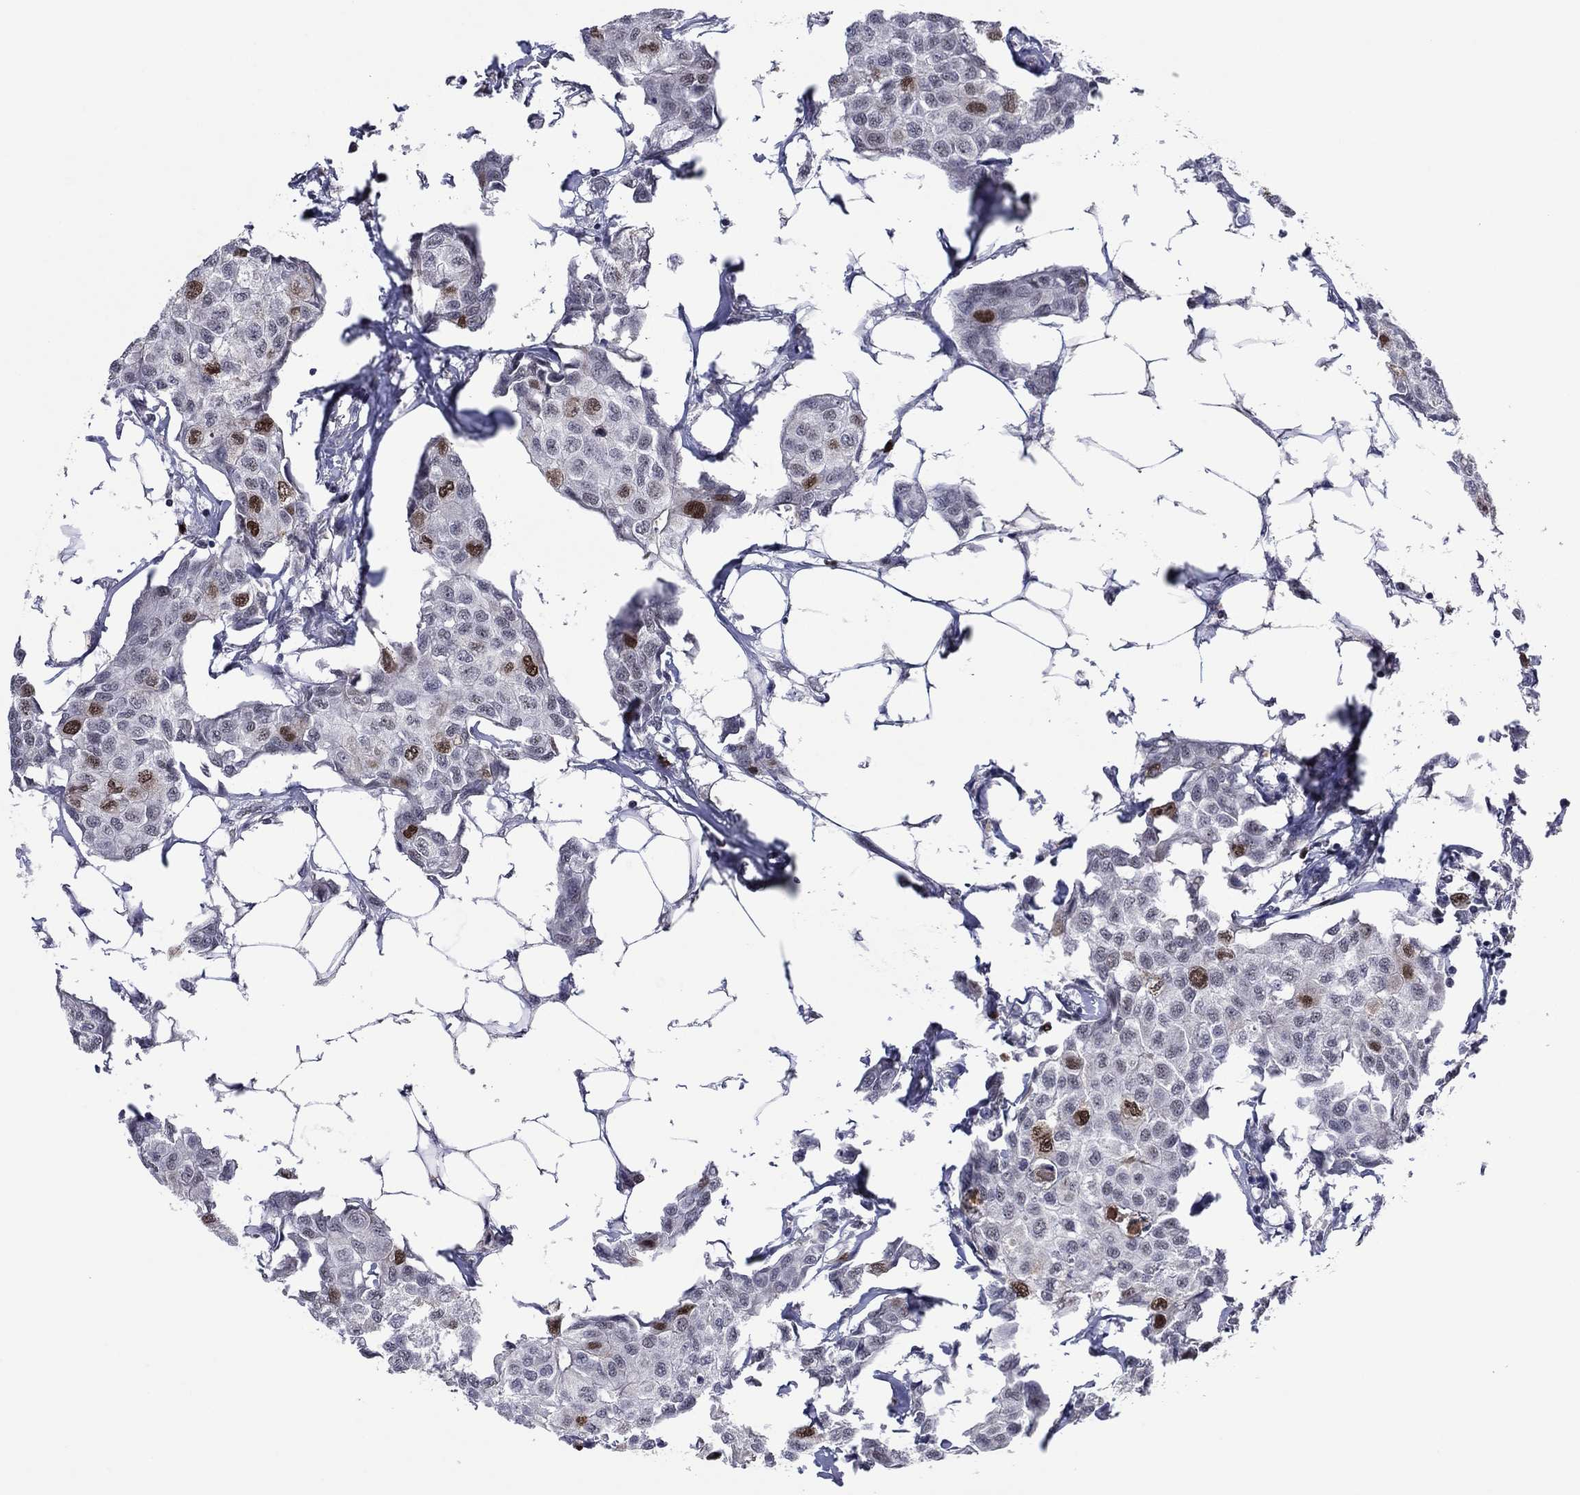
{"staining": {"intensity": "strong", "quantity": "<25%", "location": "nuclear"}, "tissue": "breast cancer", "cell_type": "Tumor cells", "image_type": "cancer", "snomed": [{"axis": "morphology", "description": "Duct carcinoma"}, {"axis": "topography", "description": "Breast"}], "caption": "Immunohistochemistry (IHC) (DAB (3,3'-diaminobenzidine)) staining of human invasive ductal carcinoma (breast) demonstrates strong nuclear protein staining in approximately <25% of tumor cells.", "gene": "CDCA5", "patient": {"sex": "female", "age": 80}}